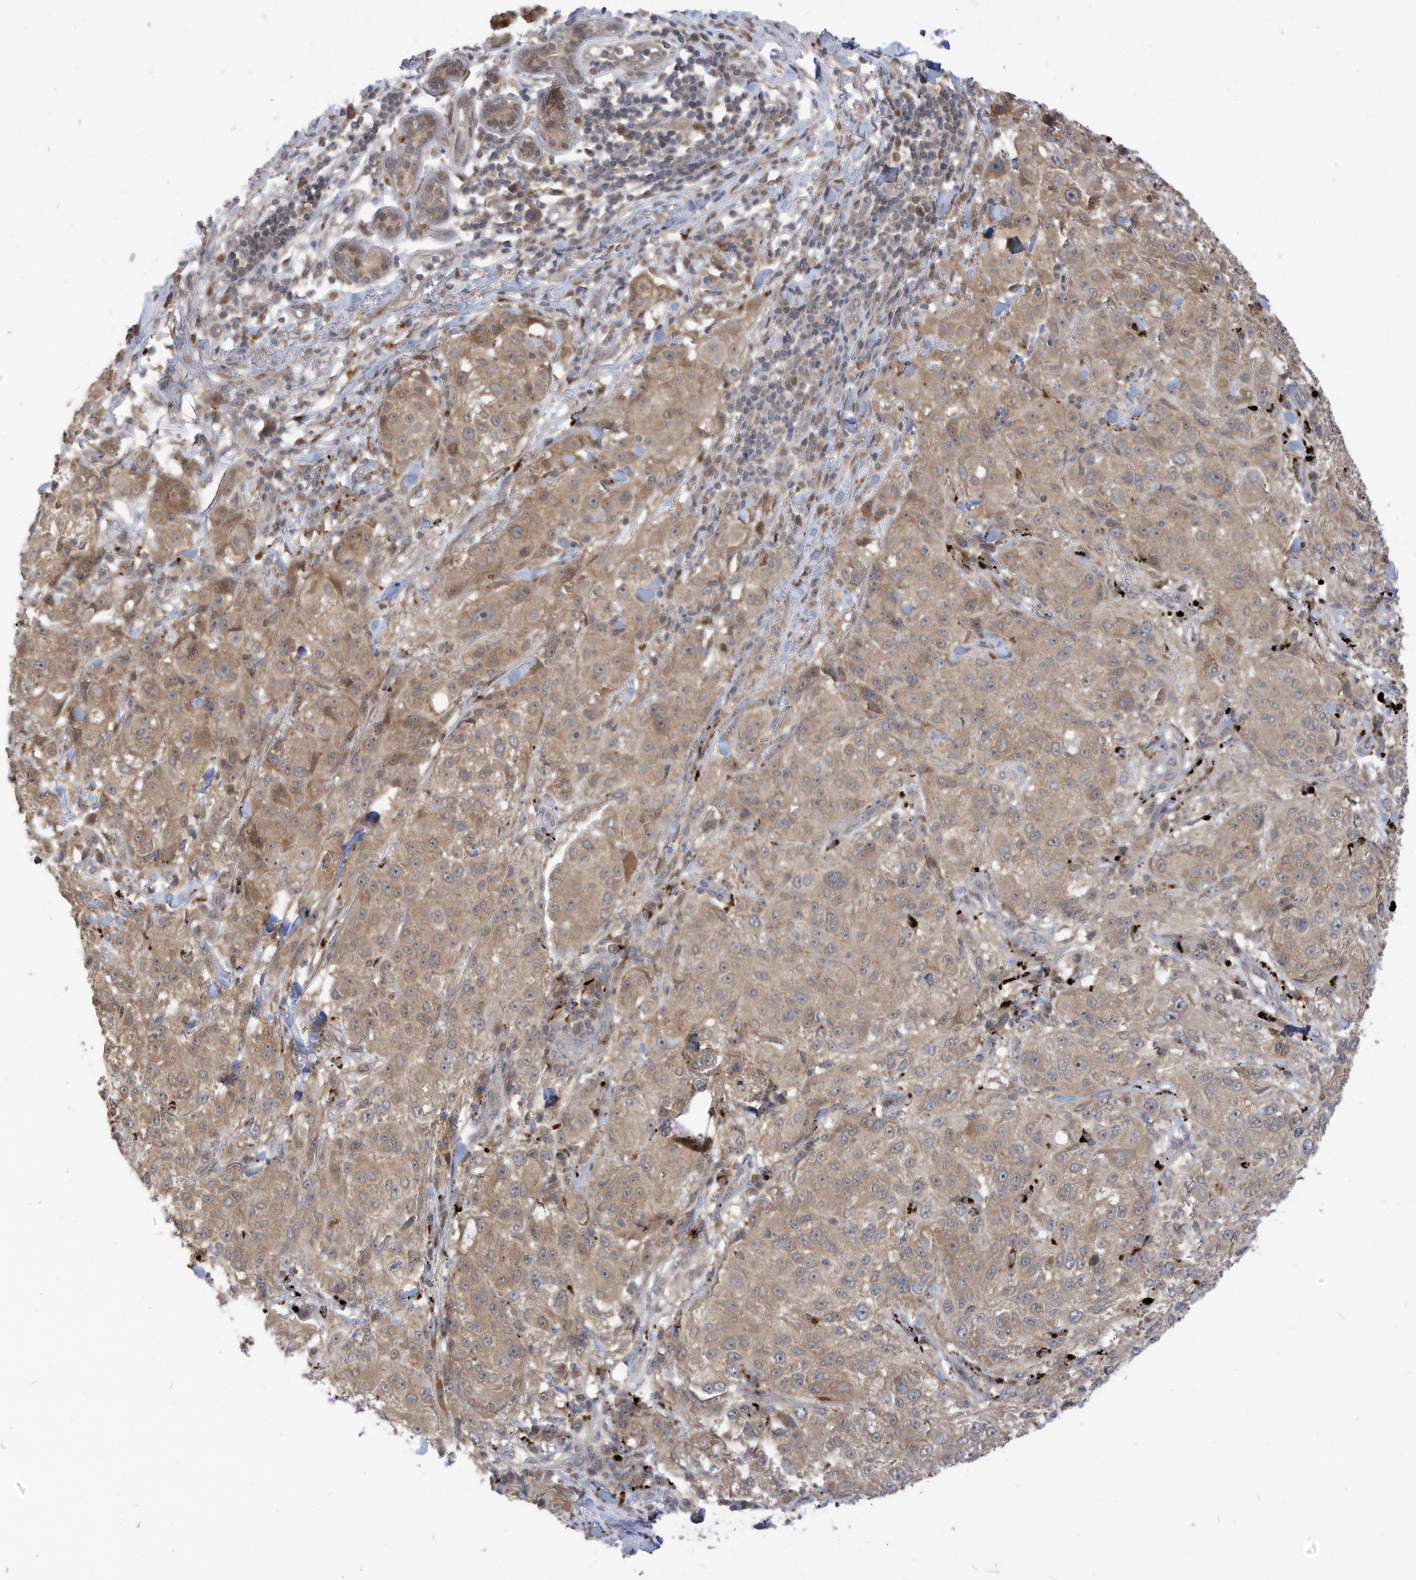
{"staining": {"intensity": "weak", "quantity": ">75%", "location": "cytoplasmic/membranous"}, "tissue": "melanoma", "cell_type": "Tumor cells", "image_type": "cancer", "snomed": [{"axis": "morphology", "description": "Necrosis, NOS"}, {"axis": "morphology", "description": "Malignant melanoma, NOS"}, {"axis": "topography", "description": "Skin"}], "caption": "A low amount of weak cytoplasmic/membranous positivity is identified in about >75% of tumor cells in melanoma tissue.", "gene": "CNKSR1", "patient": {"sex": "female", "age": 87}}